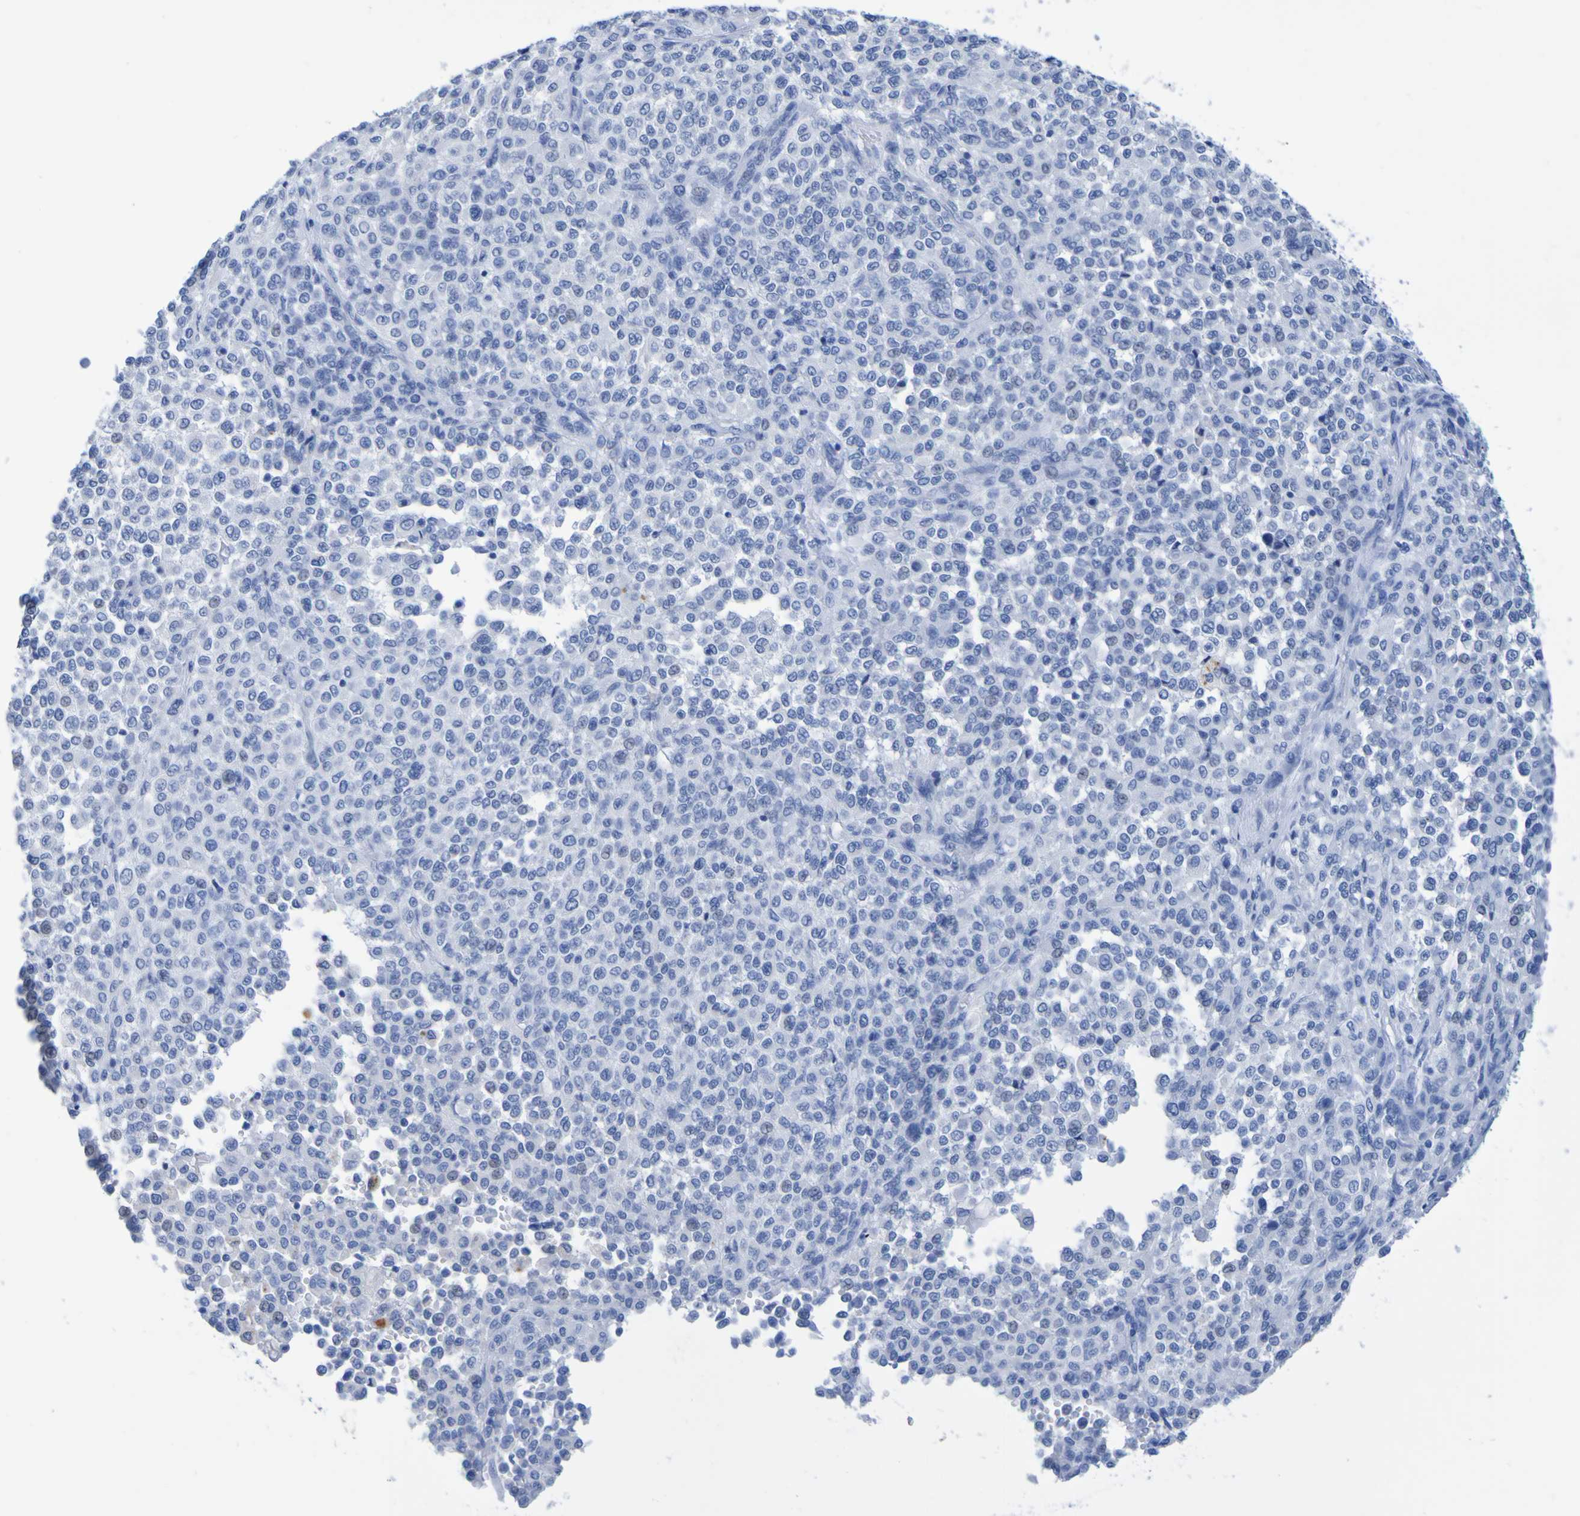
{"staining": {"intensity": "negative", "quantity": "none", "location": "none"}, "tissue": "melanoma", "cell_type": "Tumor cells", "image_type": "cancer", "snomed": [{"axis": "morphology", "description": "Malignant melanoma, Metastatic site"}, {"axis": "topography", "description": "Pancreas"}], "caption": "Immunohistochemical staining of melanoma demonstrates no significant expression in tumor cells.", "gene": "DPEP1", "patient": {"sex": "female", "age": 30}}